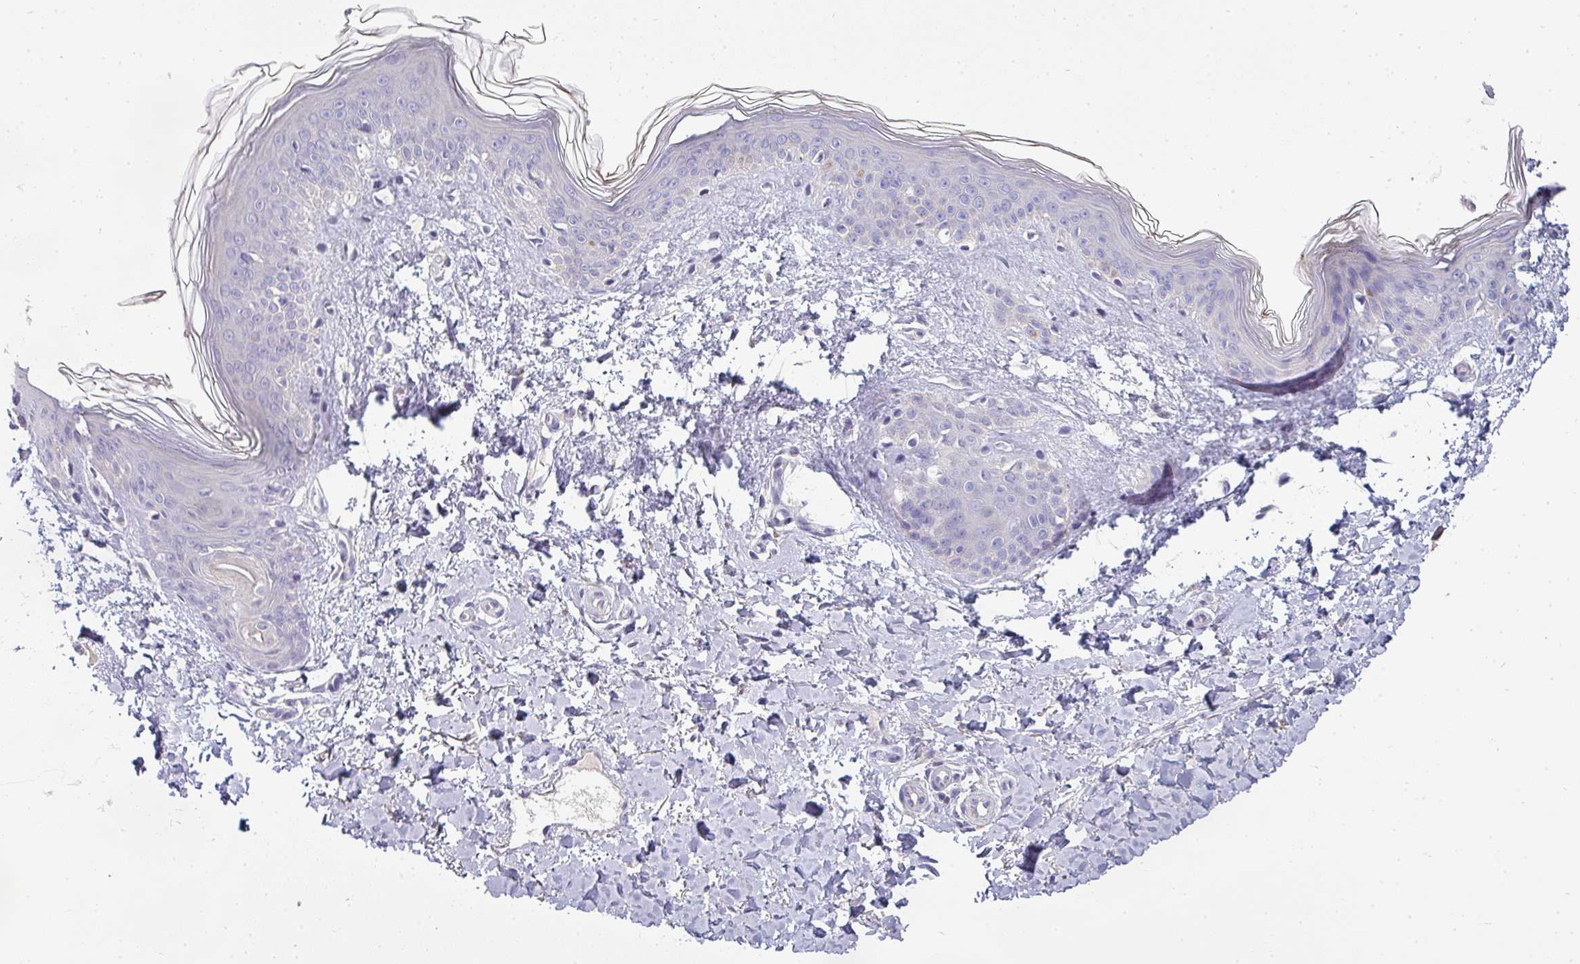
{"staining": {"intensity": "negative", "quantity": "none", "location": "none"}, "tissue": "skin", "cell_type": "Fibroblasts", "image_type": "normal", "snomed": [{"axis": "morphology", "description": "Normal tissue, NOS"}, {"axis": "topography", "description": "Skin"}], "caption": "IHC of unremarkable skin shows no positivity in fibroblasts.", "gene": "ASXL3", "patient": {"sex": "female", "age": 41}}